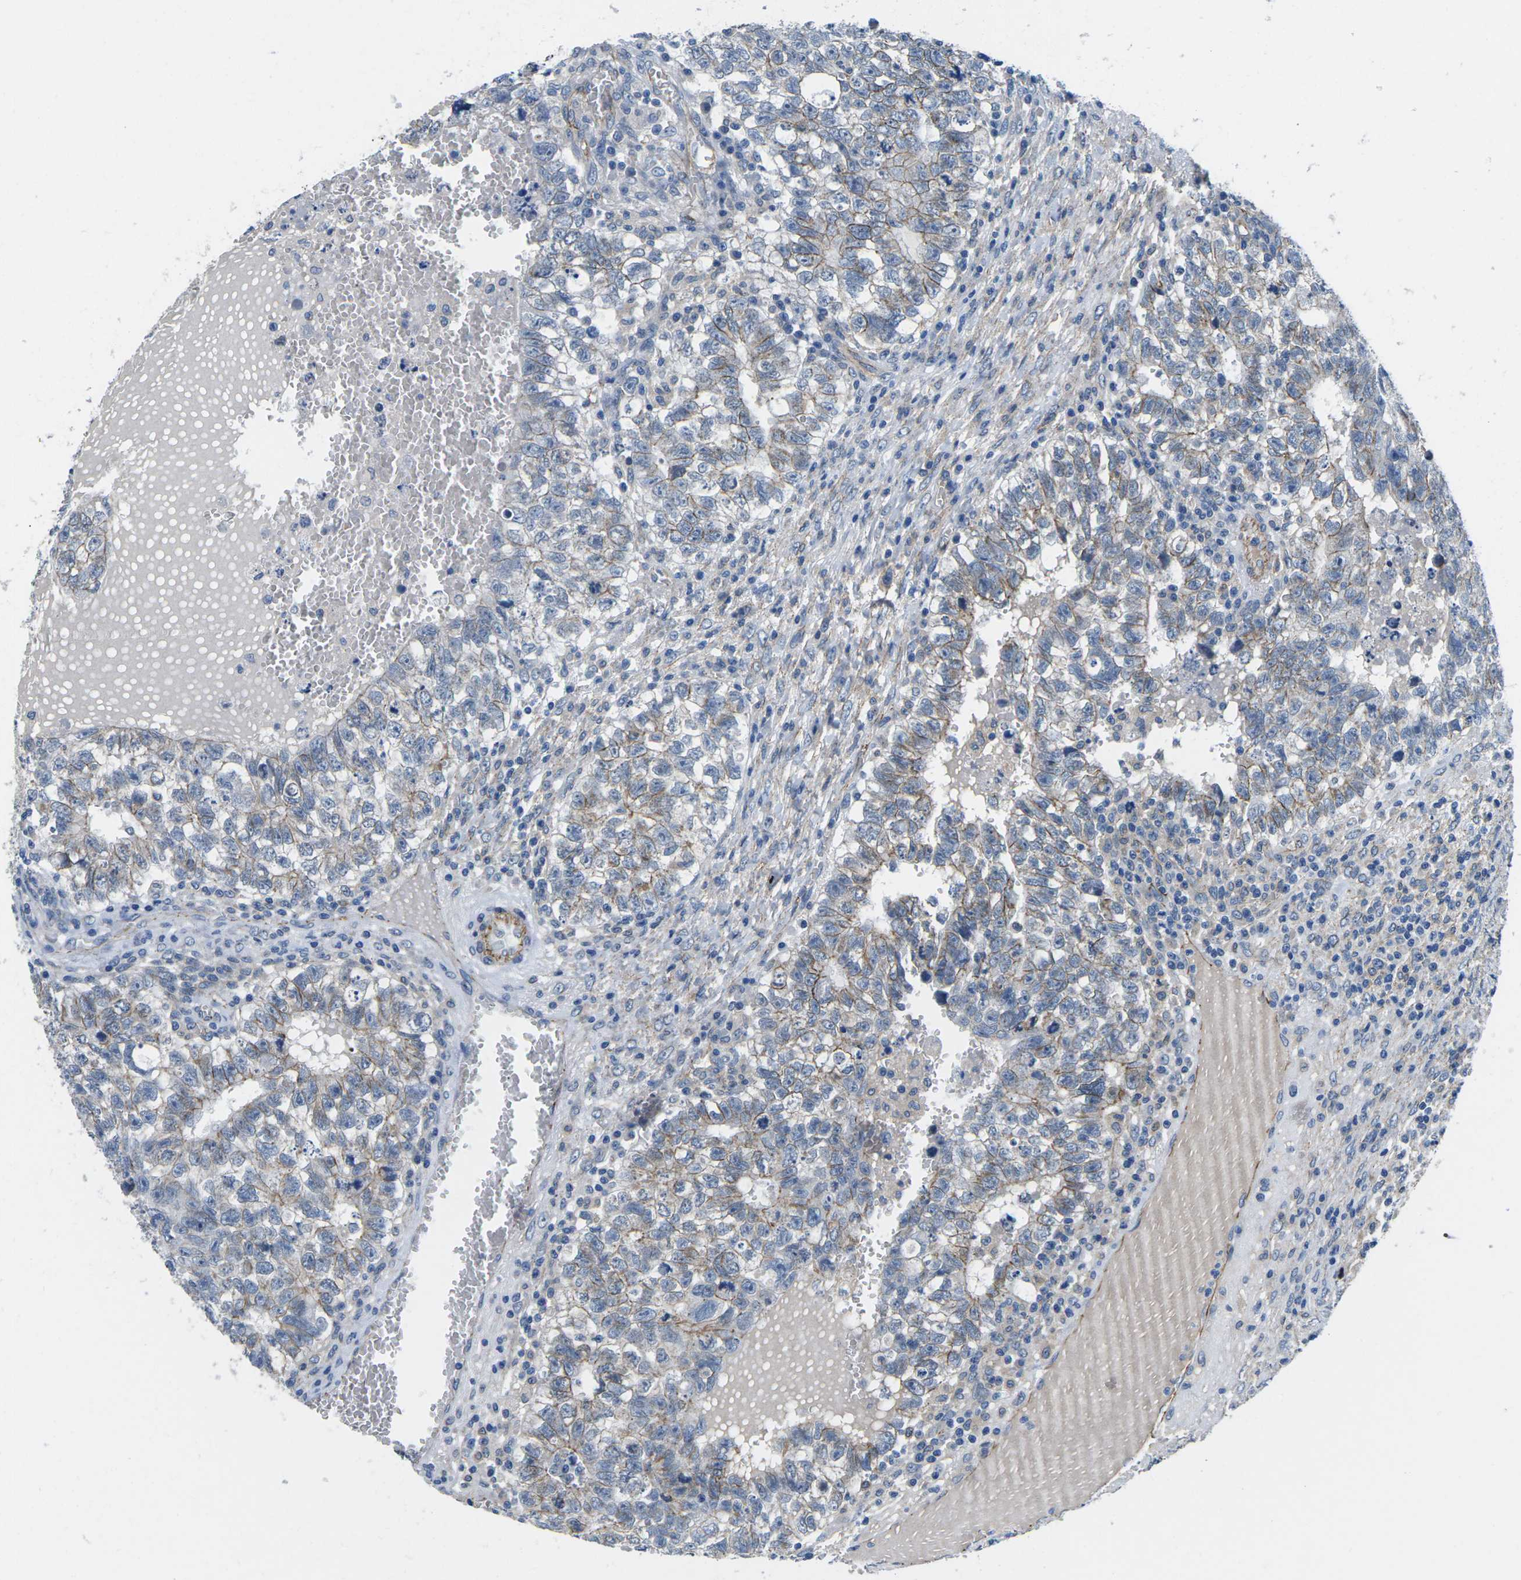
{"staining": {"intensity": "weak", "quantity": "25%-75%", "location": "cytoplasmic/membranous"}, "tissue": "testis cancer", "cell_type": "Tumor cells", "image_type": "cancer", "snomed": [{"axis": "morphology", "description": "Seminoma, NOS"}, {"axis": "morphology", "description": "Carcinoma, Embryonal, NOS"}, {"axis": "topography", "description": "Testis"}], "caption": "Tumor cells display low levels of weak cytoplasmic/membranous positivity in about 25%-75% of cells in human seminoma (testis).", "gene": "CTNND1", "patient": {"sex": "male", "age": 38}}